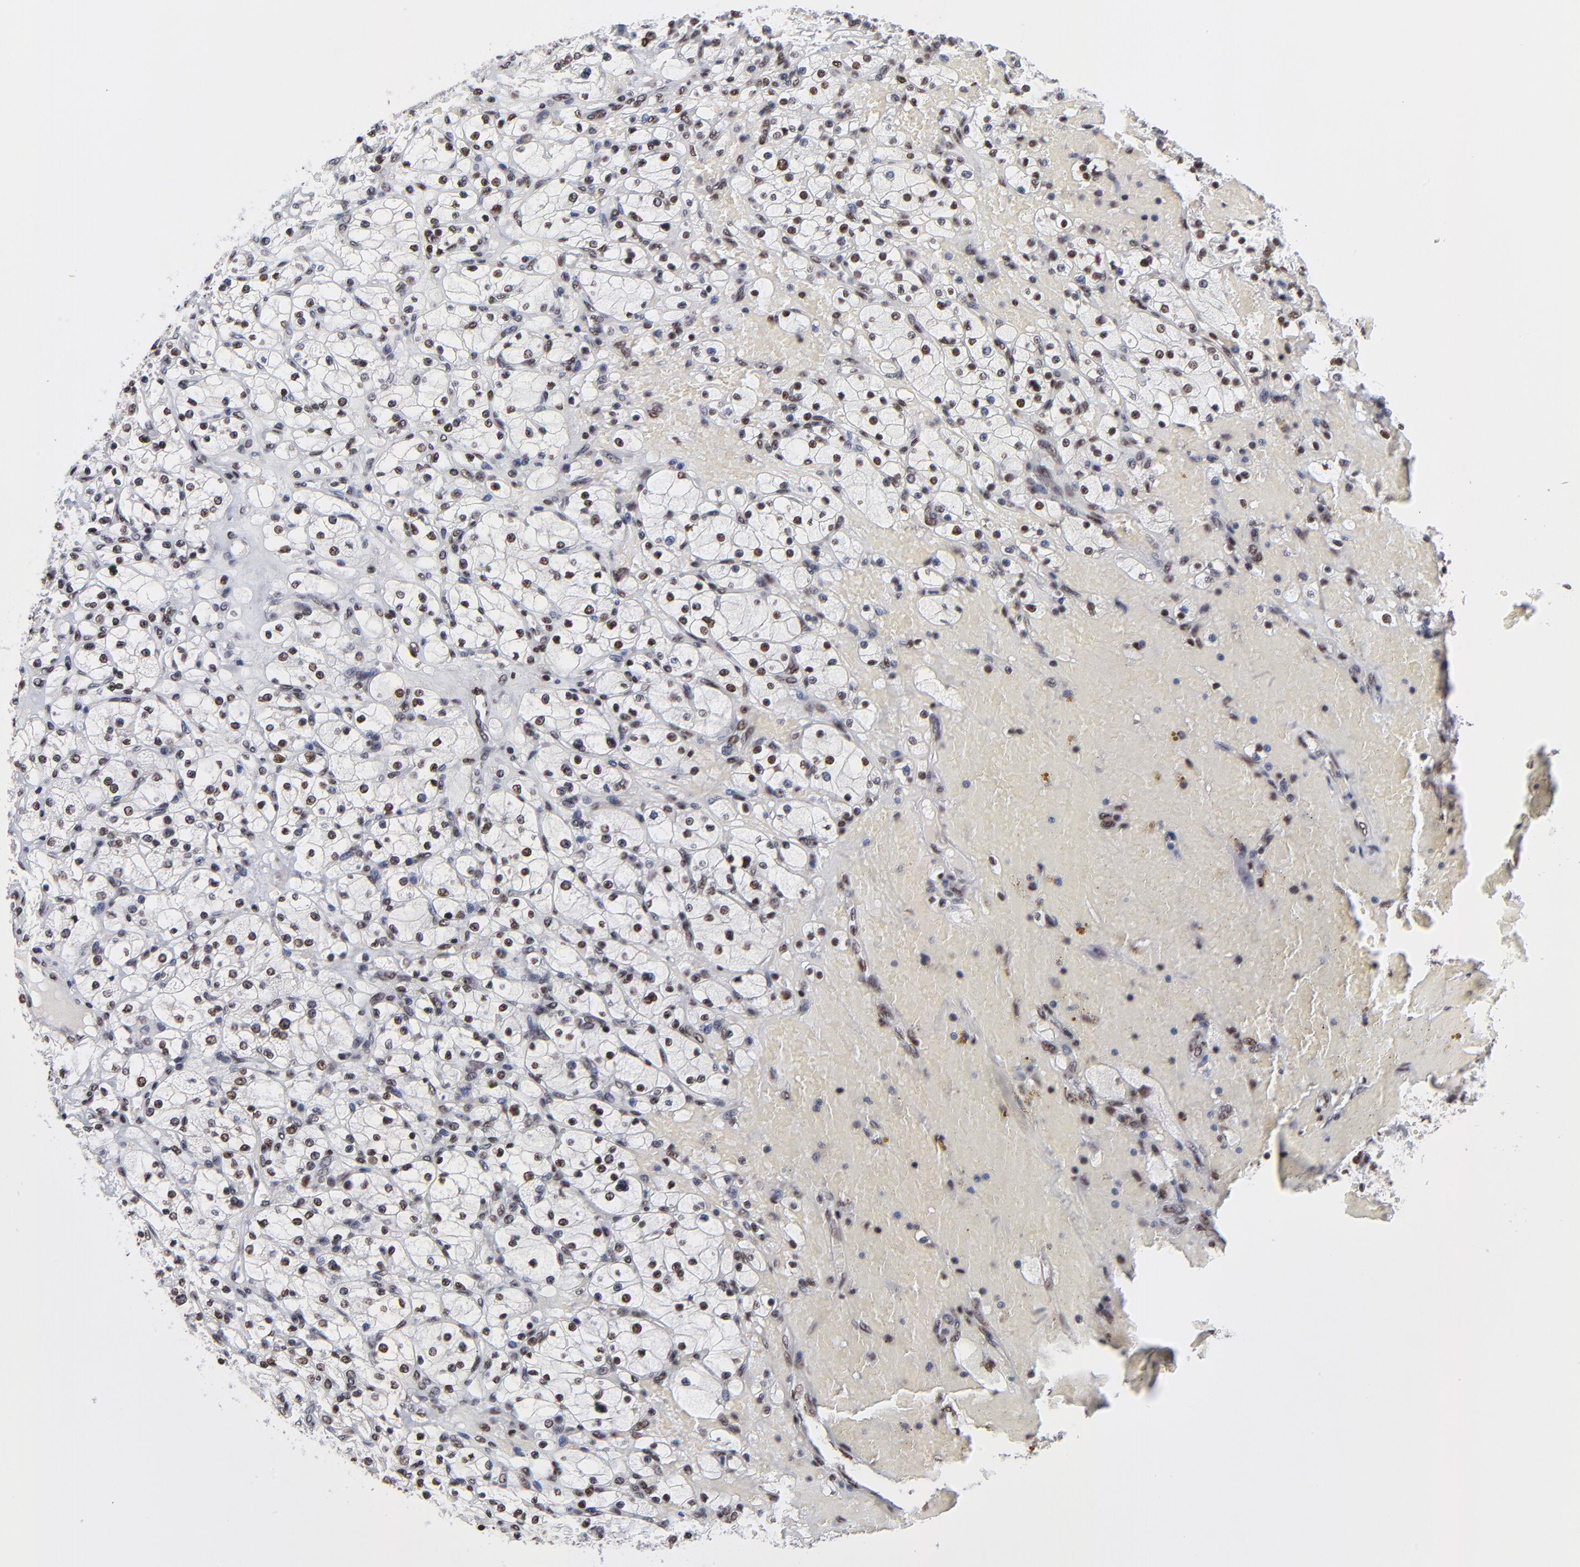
{"staining": {"intensity": "moderate", "quantity": ">75%", "location": "nuclear"}, "tissue": "renal cancer", "cell_type": "Tumor cells", "image_type": "cancer", "snomed": [{"axis": "morphology", "description": "Adenocarcinoma, NOS"}, {"axis": "topography", "description": "Kidney"}], "caption": "Renal adenocarcinoma stained for a protein (brown) reveals moderate nuclear positive staining in about >75% of tumor cells.", "gene": "ZMYM3", "patient": {"sex": "female", "age": 83}}